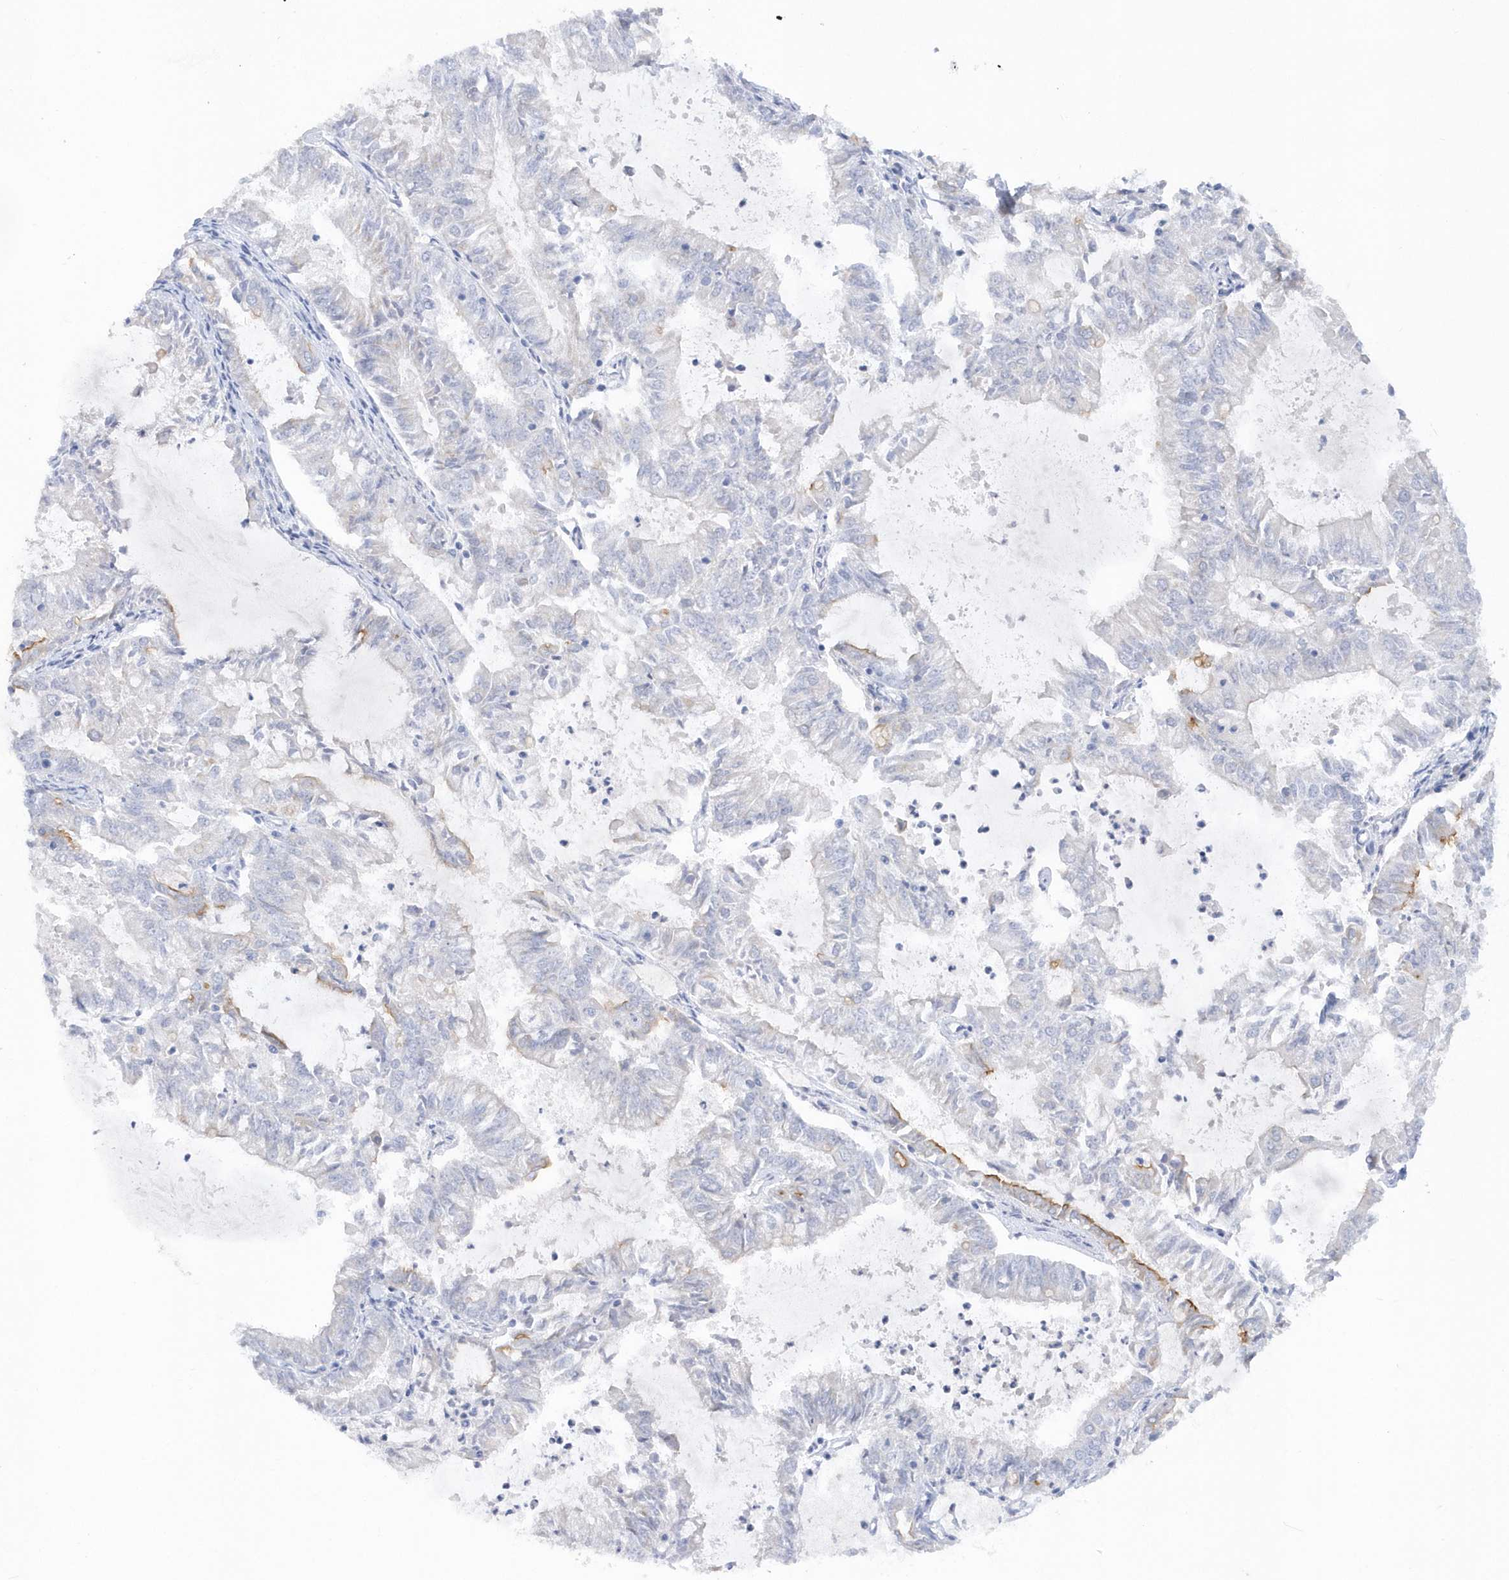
{"staining": {"intensity": "moderate", "quantity": "<25%", "location": "cytoplasmic/membranous"}, "tissue": "endometrial cancer", "cell_type": "Tumor cells", "image_type": "cancer", "snomed": [{"axis": "morphology", "description": "Adenocarcinoma, NOS"}, {"axis": "topography", "description": "Endometrium"}], "caption": "Endometrial cancer (adenocarcinoma) stained with a protein marker displays moderate staining in tumor cells.", "gene": "RPE", "patient": {"sex": "female", "age": 57}}